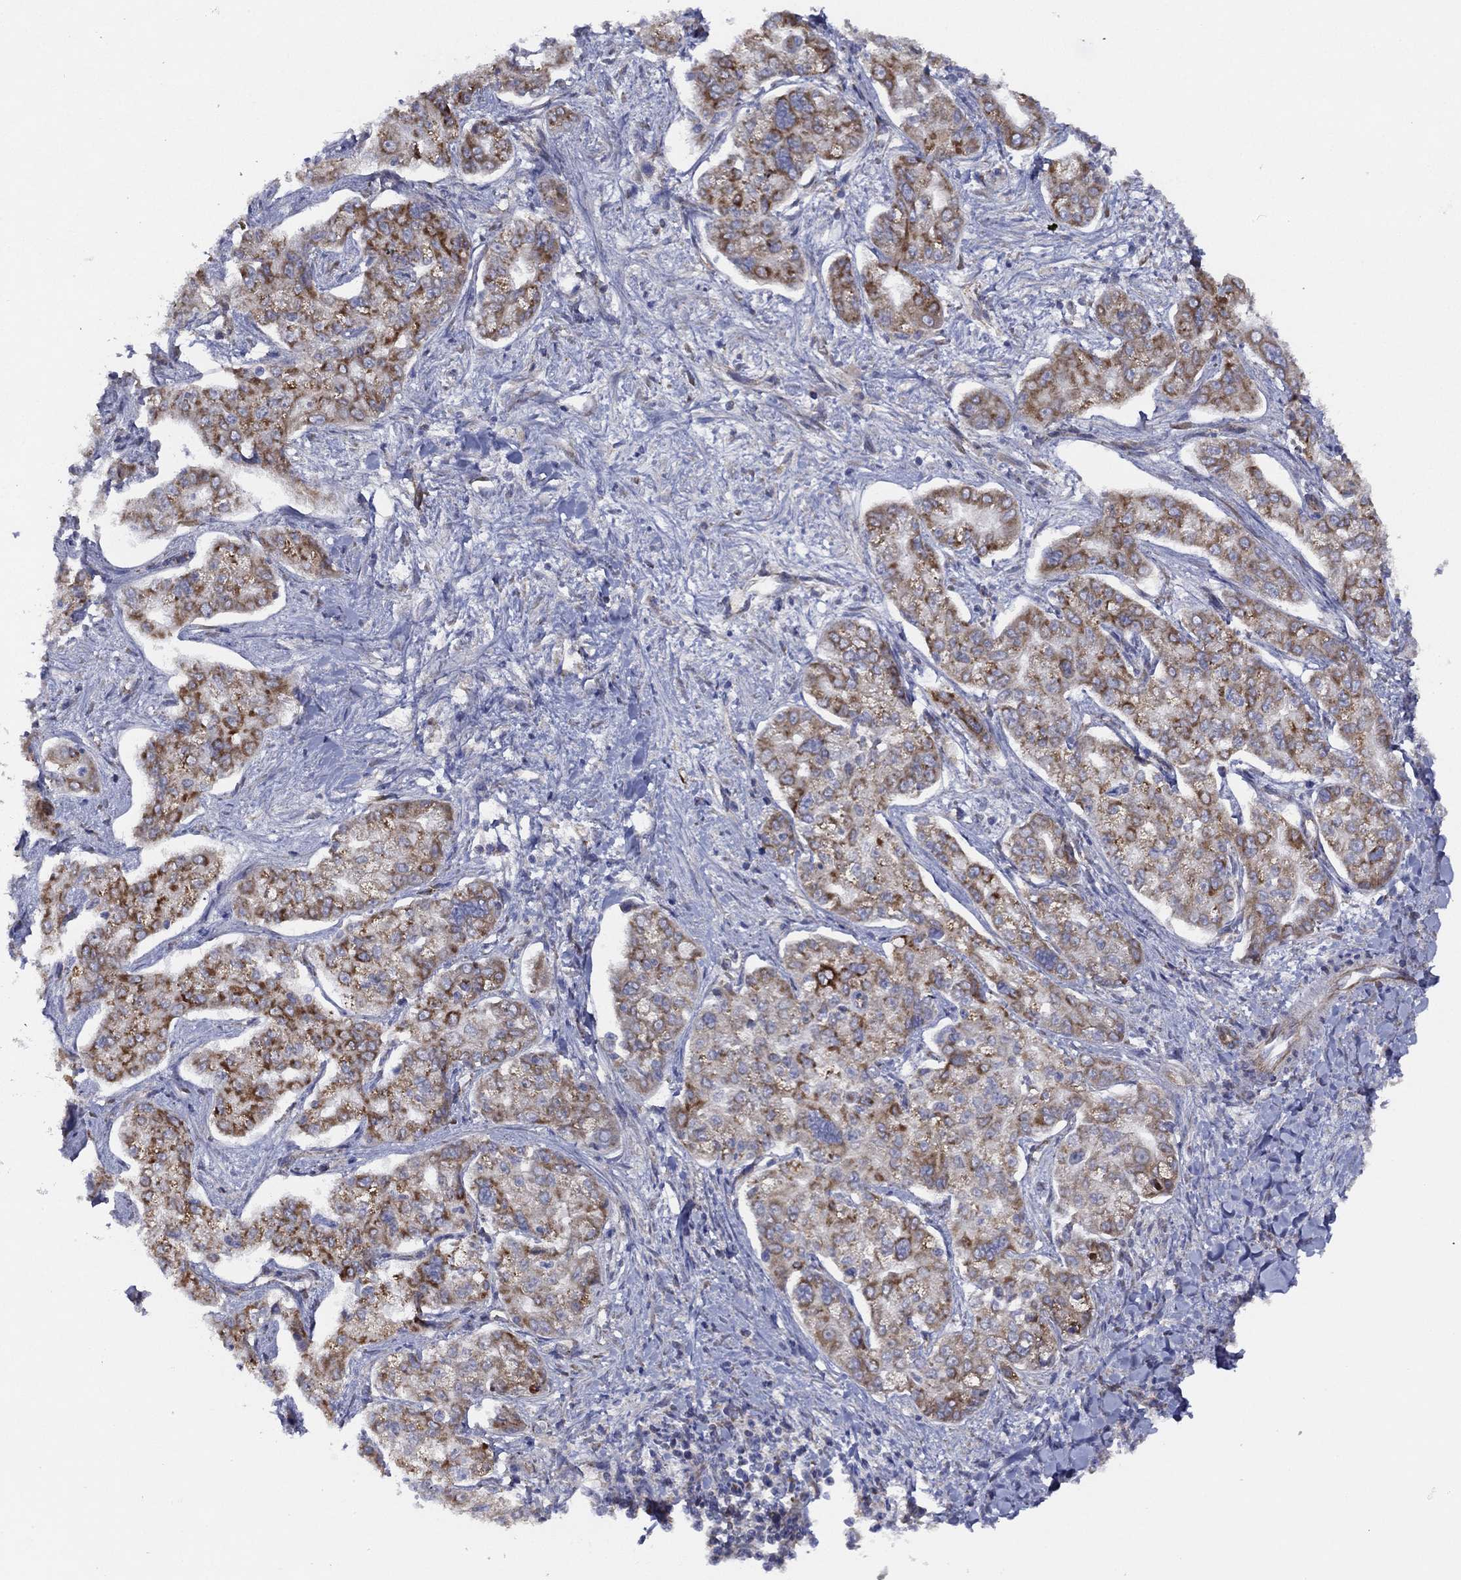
{"staining": {"intensity": "strong", "quantity": "<25%", "location": "cytoplasmic/membranous"}, "tissue": "liver cancer", "cell_type": "Tumor cells", "image_type": "cancer", "snomed": [{"axis": "morphology", "description": "Cholangiocarcinoma"}, {"axis": "topography", "description": "Liver"}], "caption": "Immunohistochemical staining of cholangiocarcinoma (liver) exhibits medium levels of strong cytoplasmic/membranous expression in approximately <25% of tumor cells.", "gene": "ZNF223", "patient": {"sex": "female", "age": 47}}